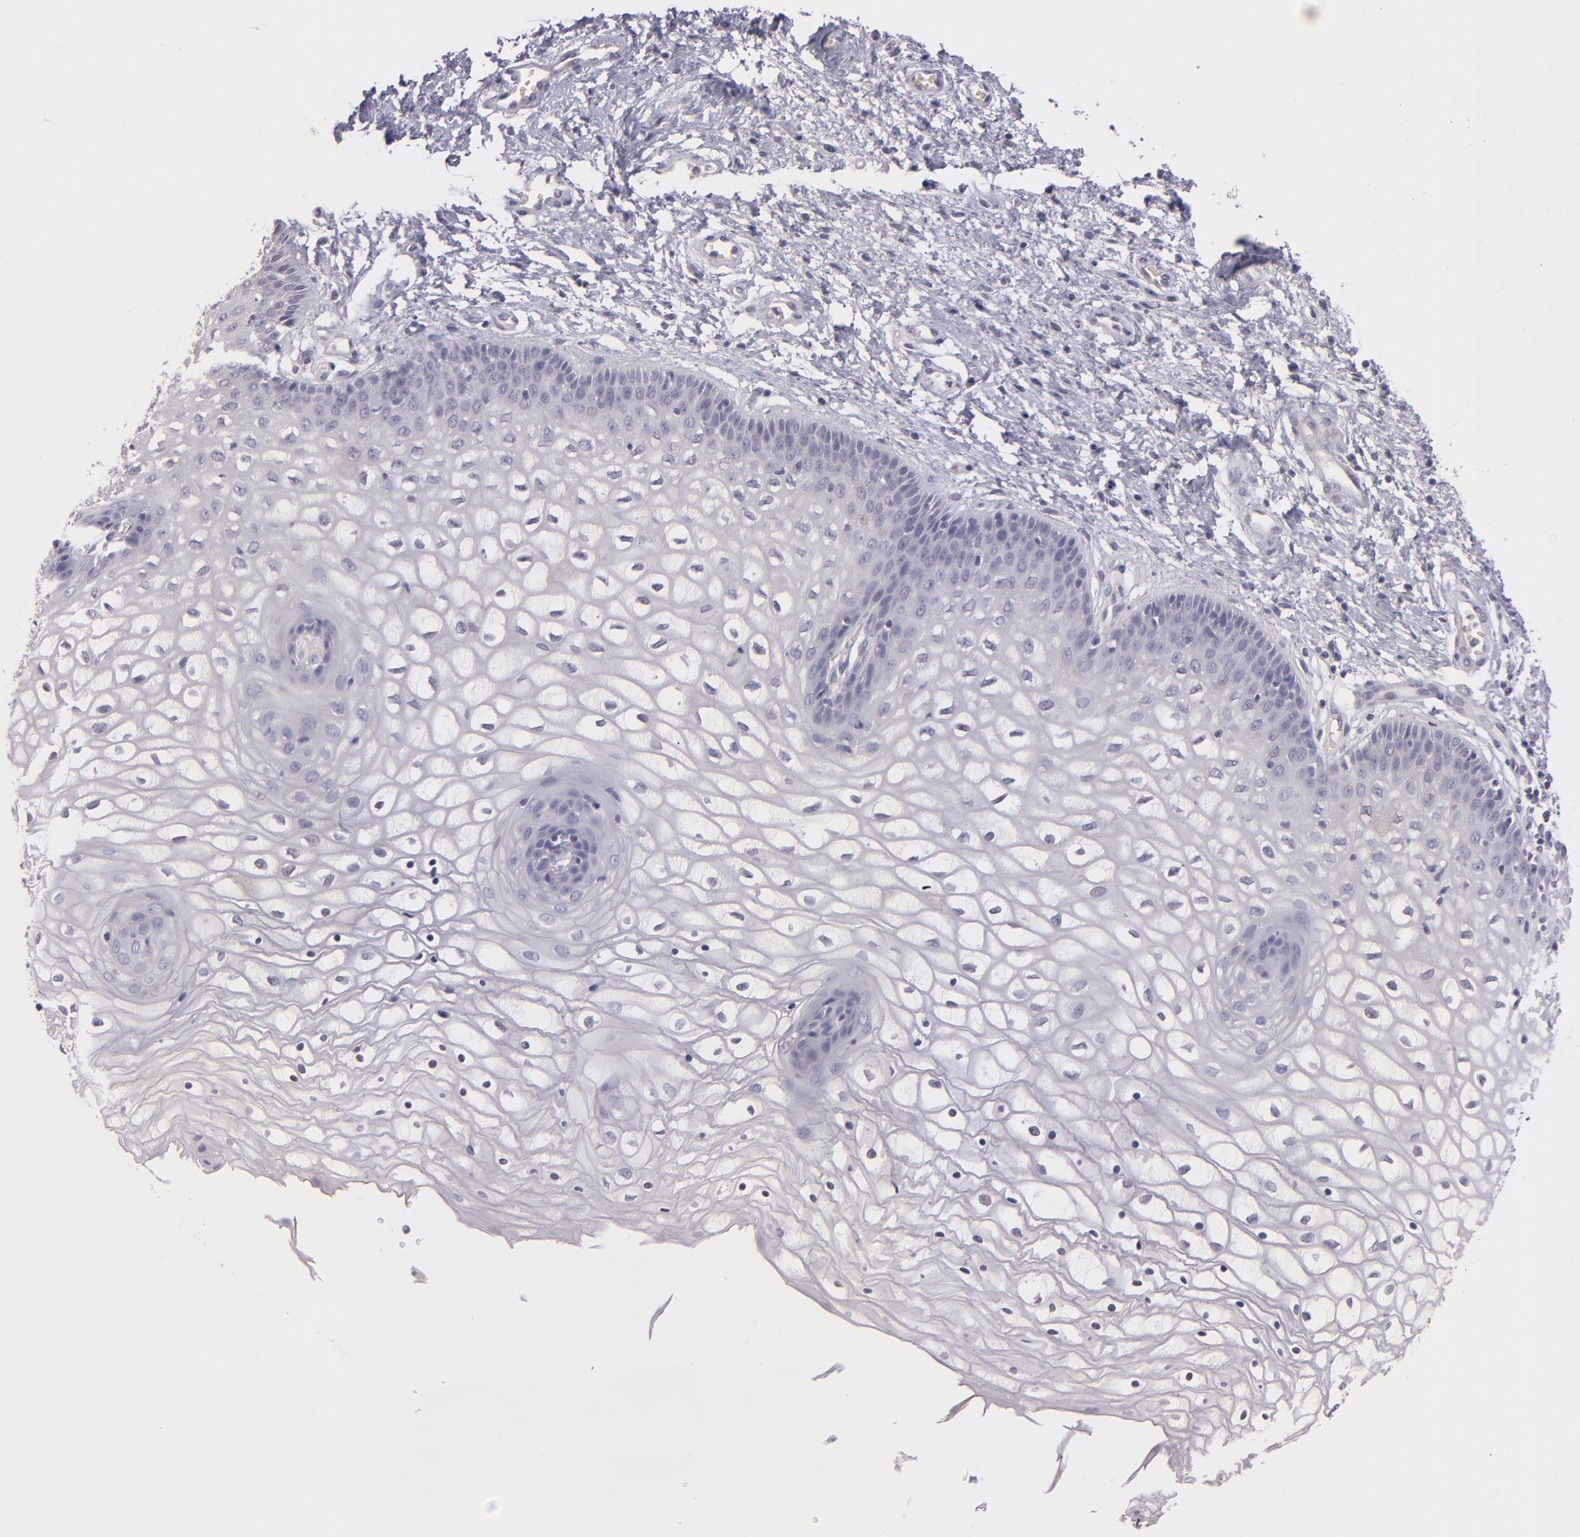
{"staining": {"intensity": "negative", "quantity": "none", "location": "none"}, "tissue": "vagina", "cell_type": "Squamous epithelial cells", "image_type": "normal", "snomed": [{"axis": "morphology", "description": "Normal tissue, NOS"}, {"axis": "topography", "description": "Vagina"}], "caption": "Immunohistochemistry of benign vagina exhibits no expression in squamous epithelial cells. Nuclei are stained in blue.", "gene": "SNCB", "patient": {"sex": "female", "age": 34}}